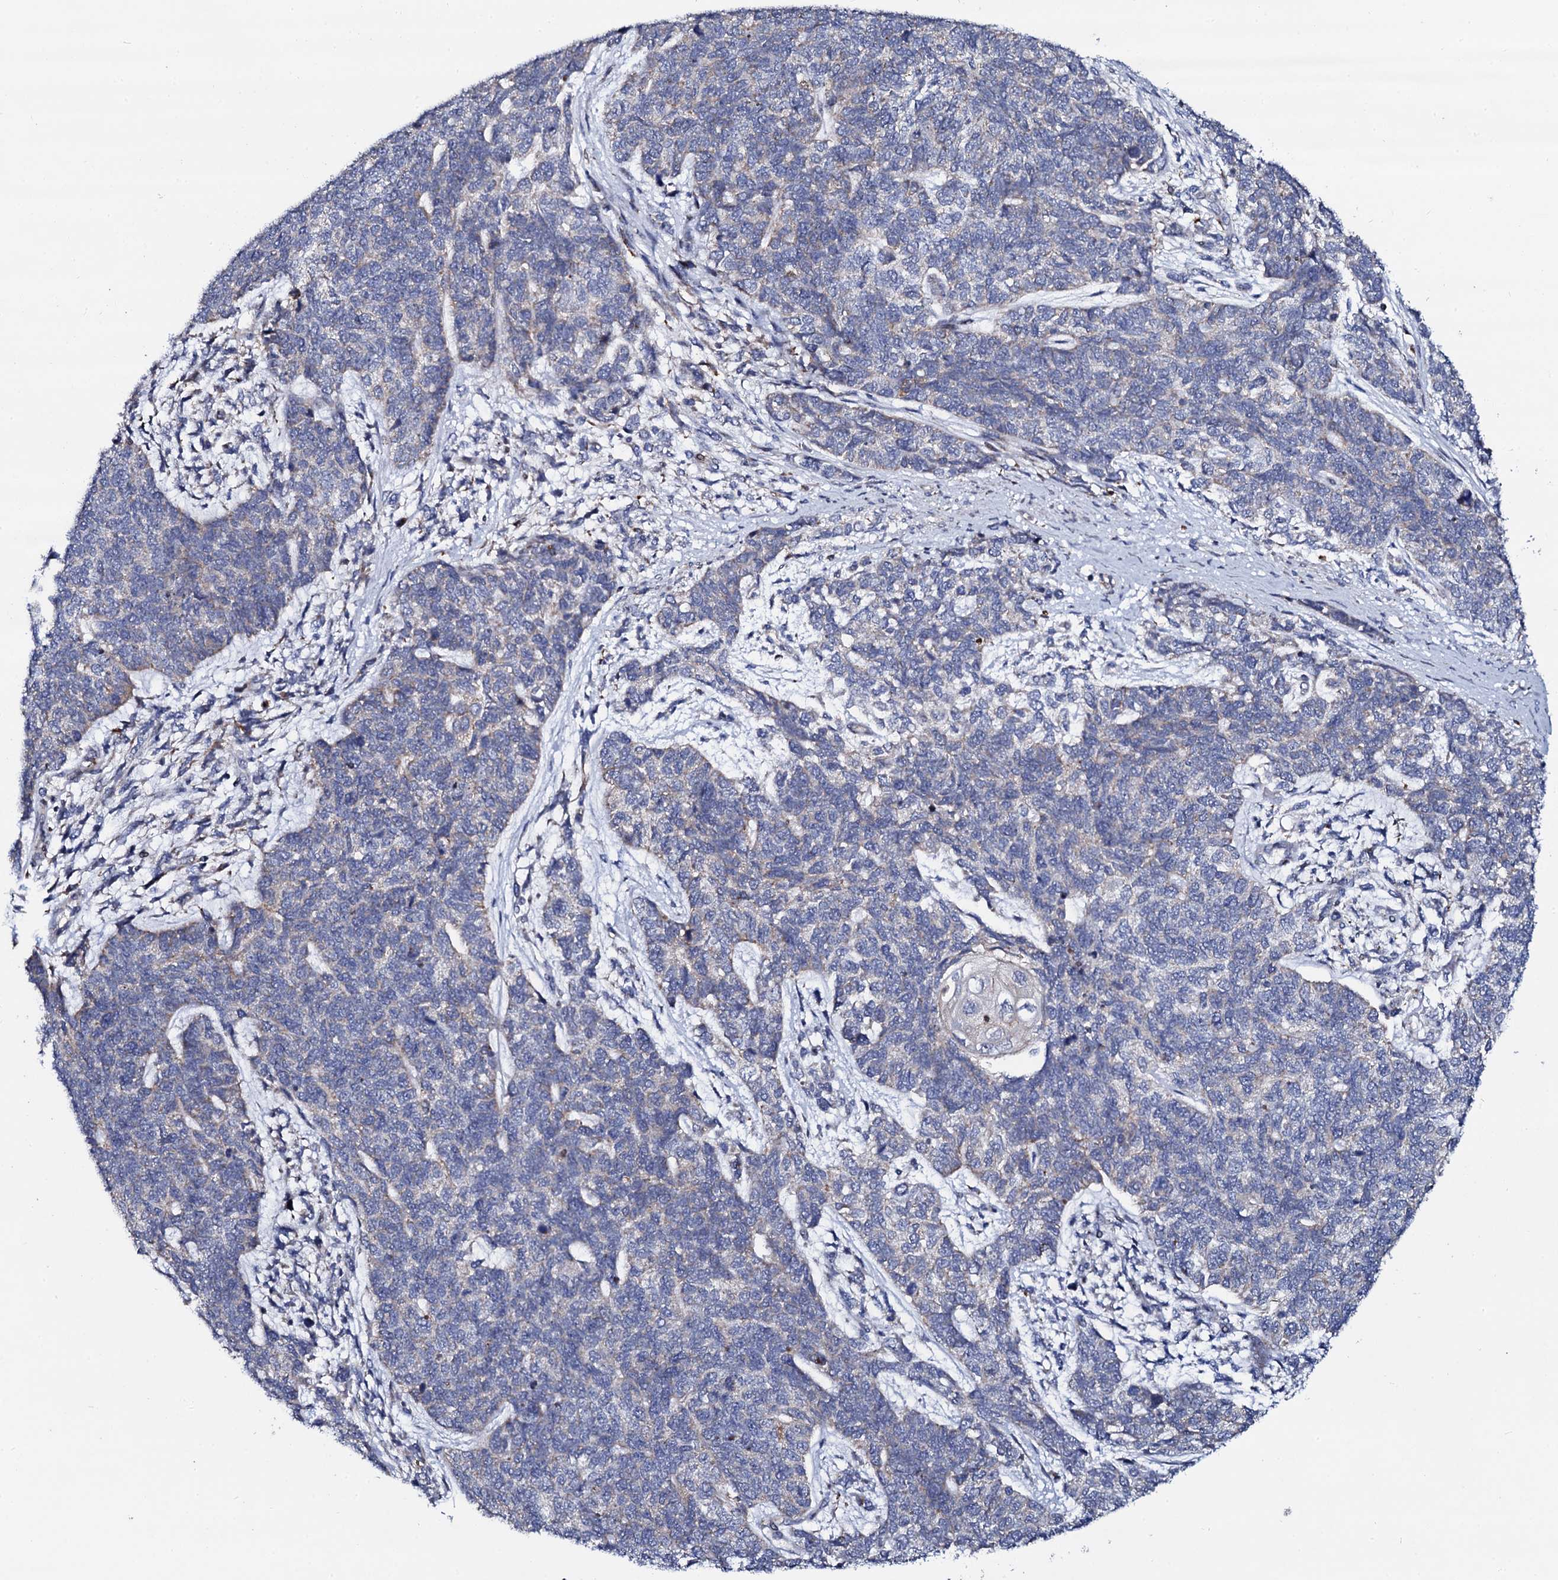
{"staining": {"intensity": "negative", "quantity": "none", "location": "none"}, "tissue": "cervical cancer", "cell_type": "Tumor cells", "image_type": "cancer", "snomed": [{"axis": "morphology", "description": "Squamous cell carcinoma, NOS"}, {"axis": "topography", "description": "Cervix"}], "caption": "The immunohistochemistry (IHC) photomicrograph has no significant expression in tumor cells of cervical cancer (squamous cell carcinoma) tissue.", "gene": "TCIRG1", "patient": {"sex": "female", "age": 63}}